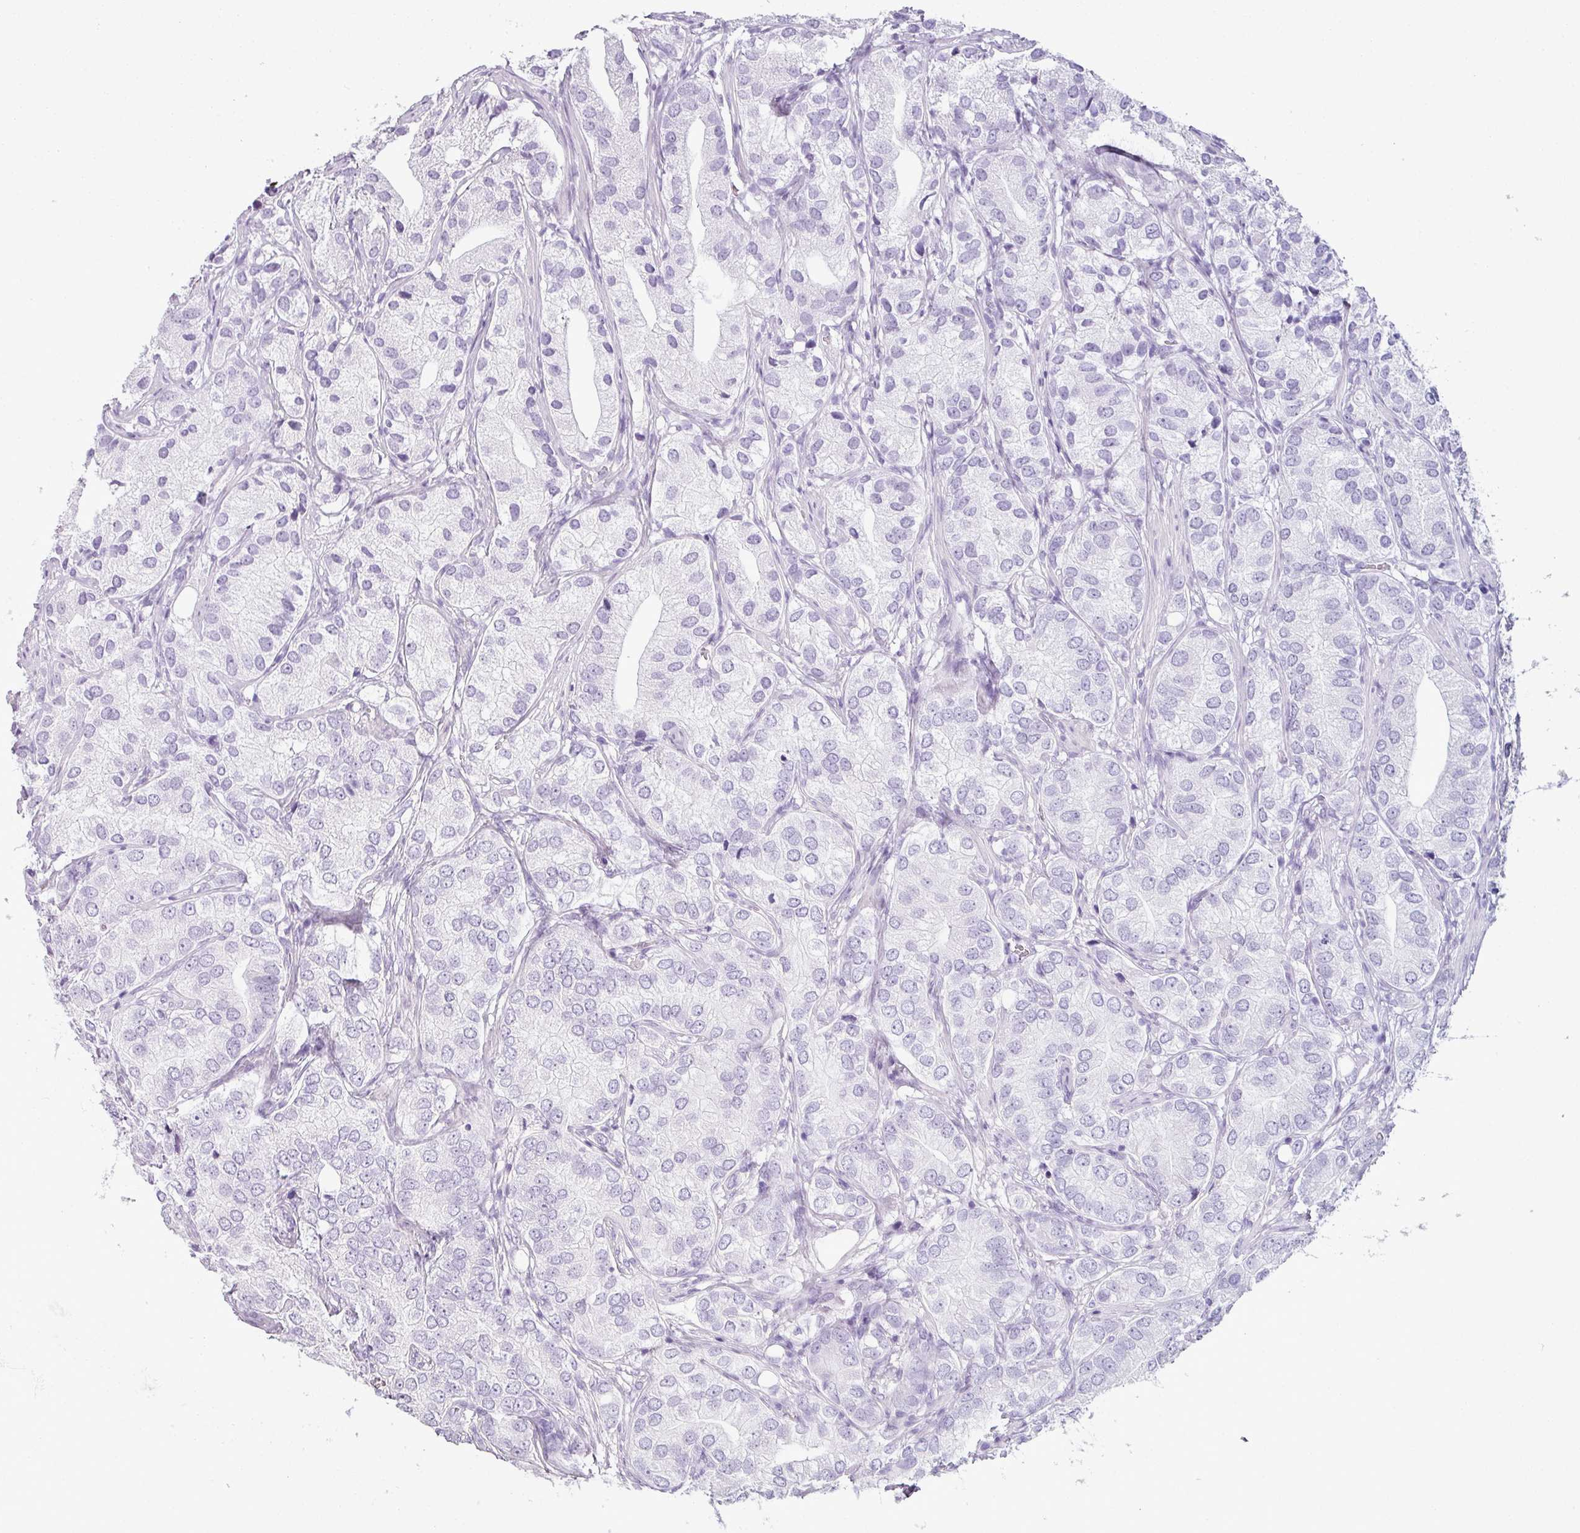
{"staining": {"intensity": "negative", "quantity": "none", "location": "none"}, "tissue": "prostate cancer", "cell_type": "Tumor cells", "image_type": "cancer", "snomed": [{"axis": "morphology", "description": "Adenocarcinoma, High grade"}, {"axis": "topography", "description": "Prostate"}], "caption": "A photomicrograph of adenocarcinoma (high-grade) (prostate) stained for a protein displays no brown staining in tumor cells.", "gene": "SCT", "patient": {"sex": "male", "age": 82}}